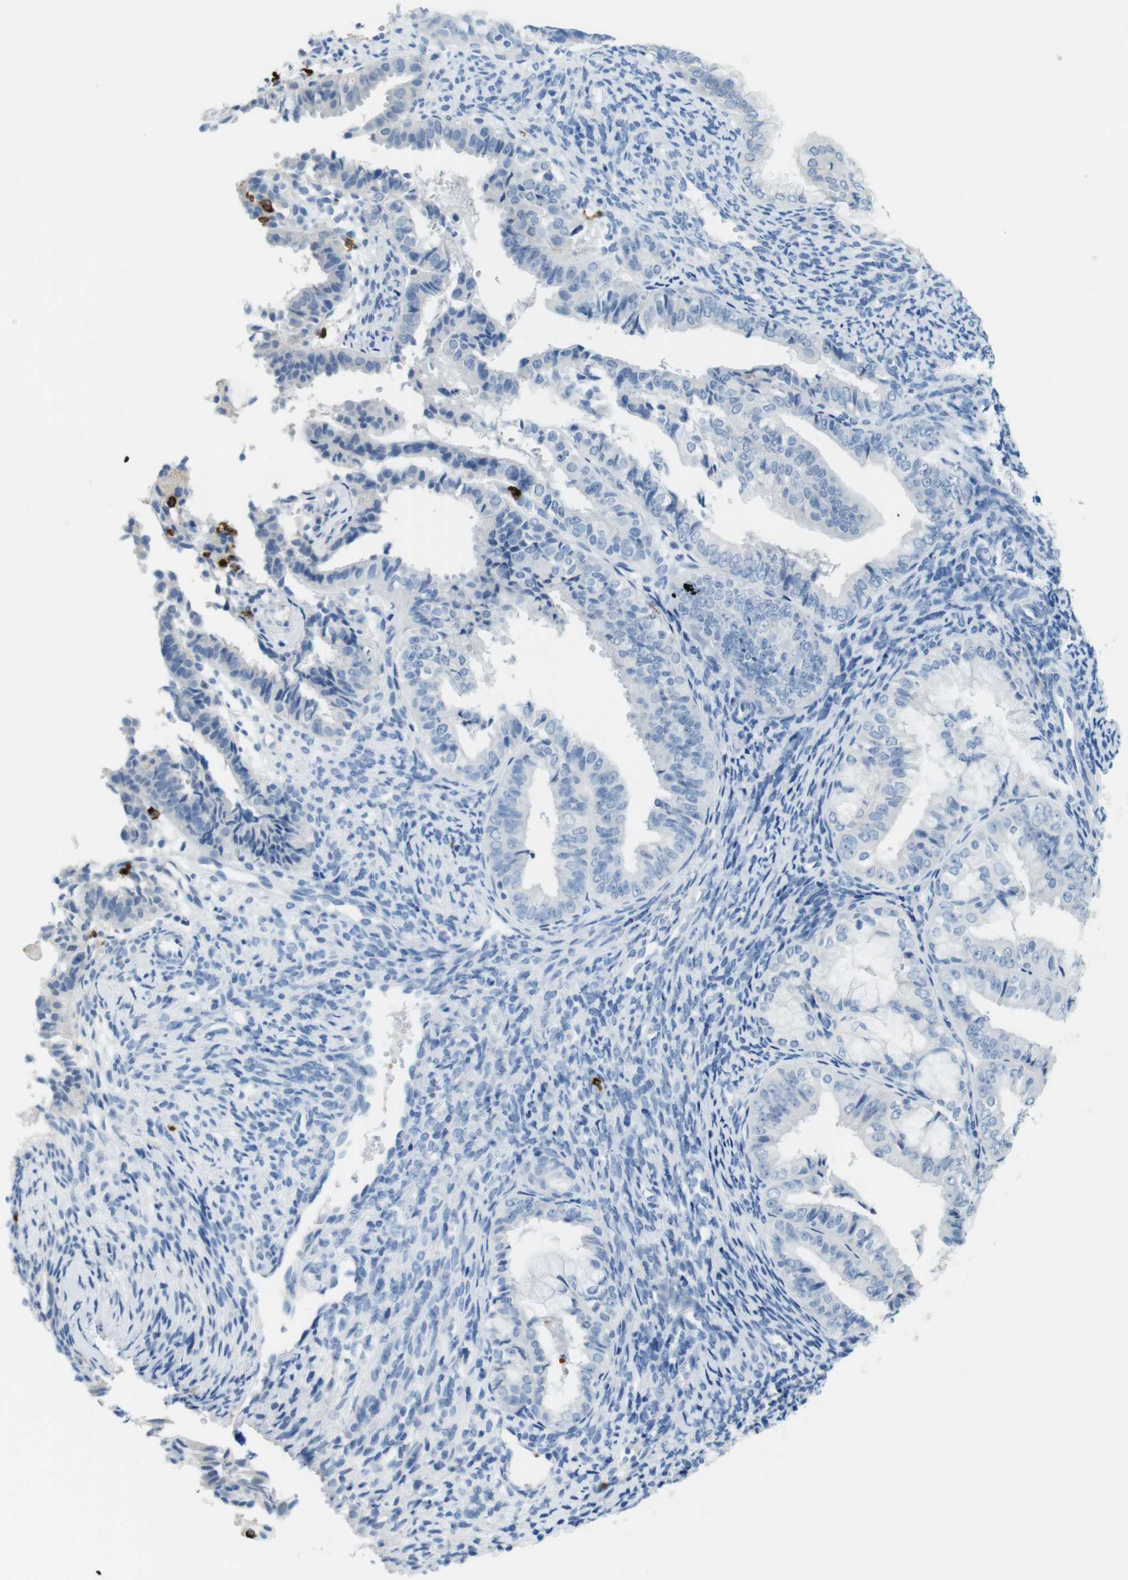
{"staining": {"intensity": "negative", "quantity": "none", "location": "none"}, "tissue": "endometrial cancer", "cell_type": "Tumor cells", "image_type": "cancer", "snomed": [{"axis": "morphology", "description": "Adenocarcinoma, NOS"}, {"axis": "topography", "description": "Endometrium"}], "caption": "A histopathology image of human endometrial cancer (adenocarcinoma) is negative for staining in tumor cells.", "gene": "MCEMP1", "patient": {"sex": "female", "age": 63}}